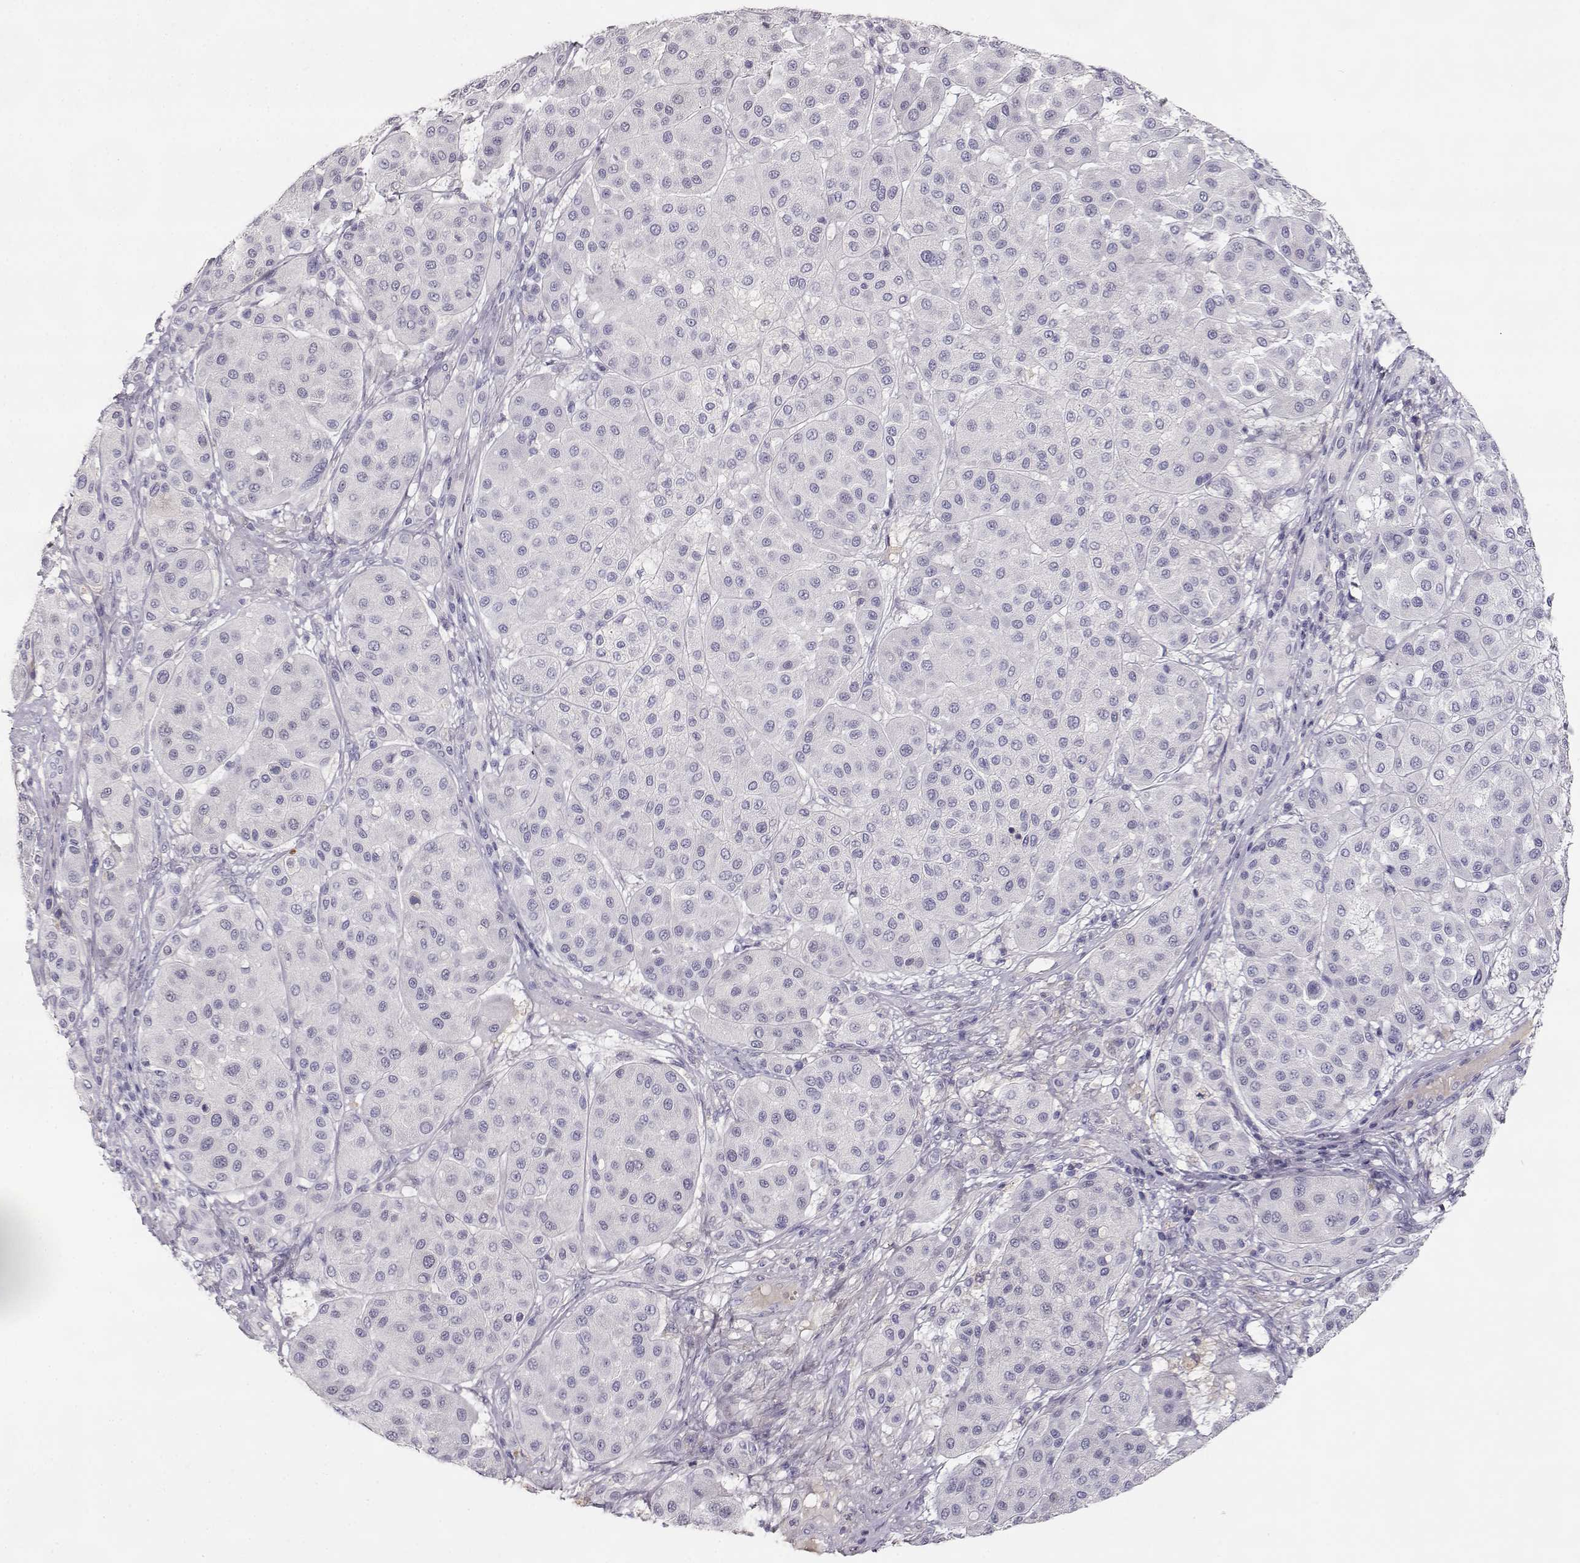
{"staining": {"intensity": "negative", "quantity": "none", "location": "none"}, "tissue": "melanoma", "cell_type": "Tumor cells", "image_type": "cancer", "snomed": [{"axis": "morphology", "description": "Malignant melanoma, Metastatic site"}, {"axis": "topography", "description": "Smooth muscle"}], "caption": "This is a image of IHC staining of malignant melanoma (metastatic site), which shows no staining in tumor cells.", "gene": "SLCO6A1", "patient": {"sex": "male", "age": 41}}